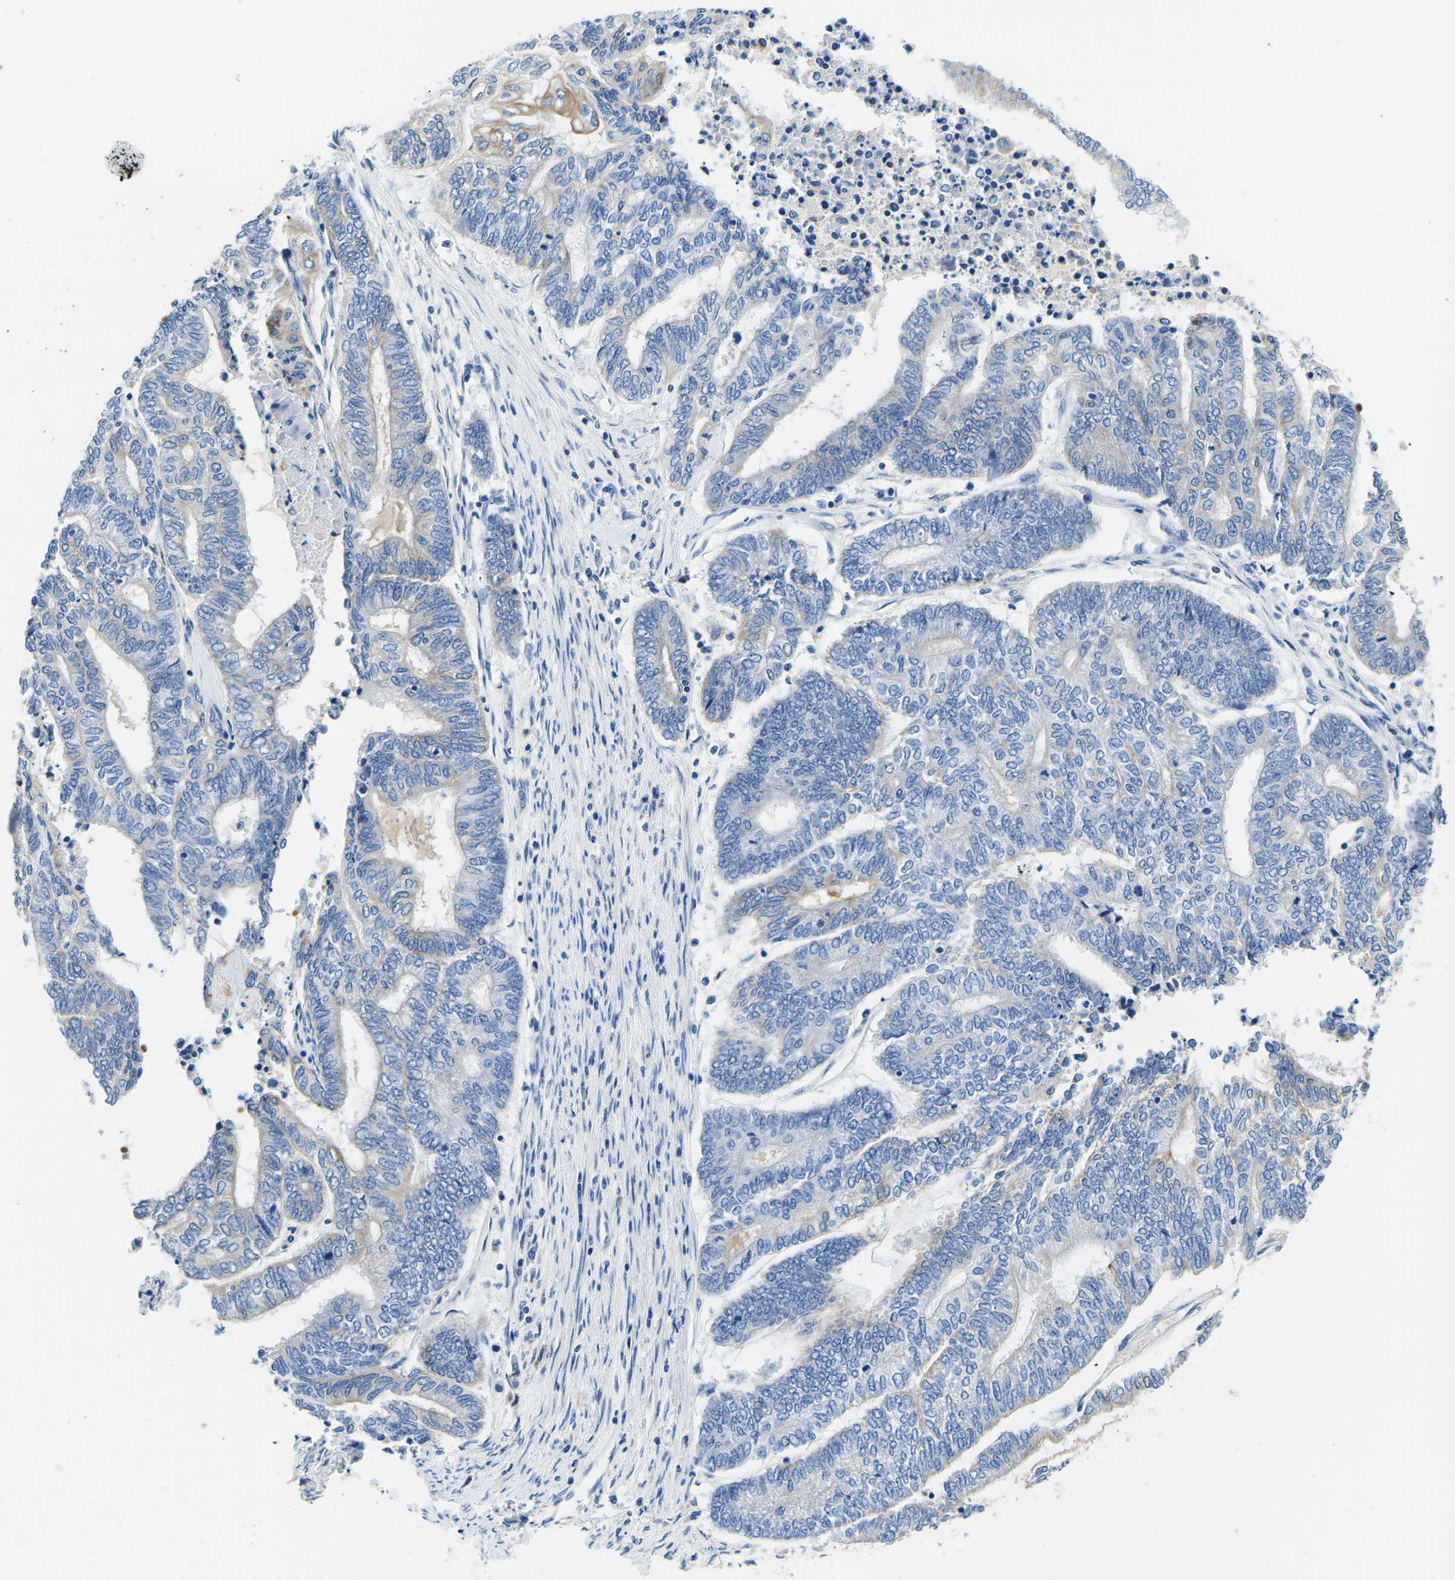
{"staining": {"intensity": "weak", "quantity": "<25%", "location": "cytoplasmic/membranous"}, "tissue": "endometrial cancer", "cell_type": "Tumor cells", "image_type": "cancer", "snomed": [{"axis": "morphology", "description": "Adenocarcinoma, NOS"}, {"axis": "topography", "description": "Uterus"}, {"axis": "topography", "description": "Endometrium"}], "caption": "A histopathology image of human endometrial cancer (adenocarcinoma) is negative for staining in tumor cells. (Brightfield microscopy of DAB (3,3'-diaminobenzidine) IHC at high magnification).", "gene": "TM6SF1", "patient": {"sex": "female", "age": 70}}